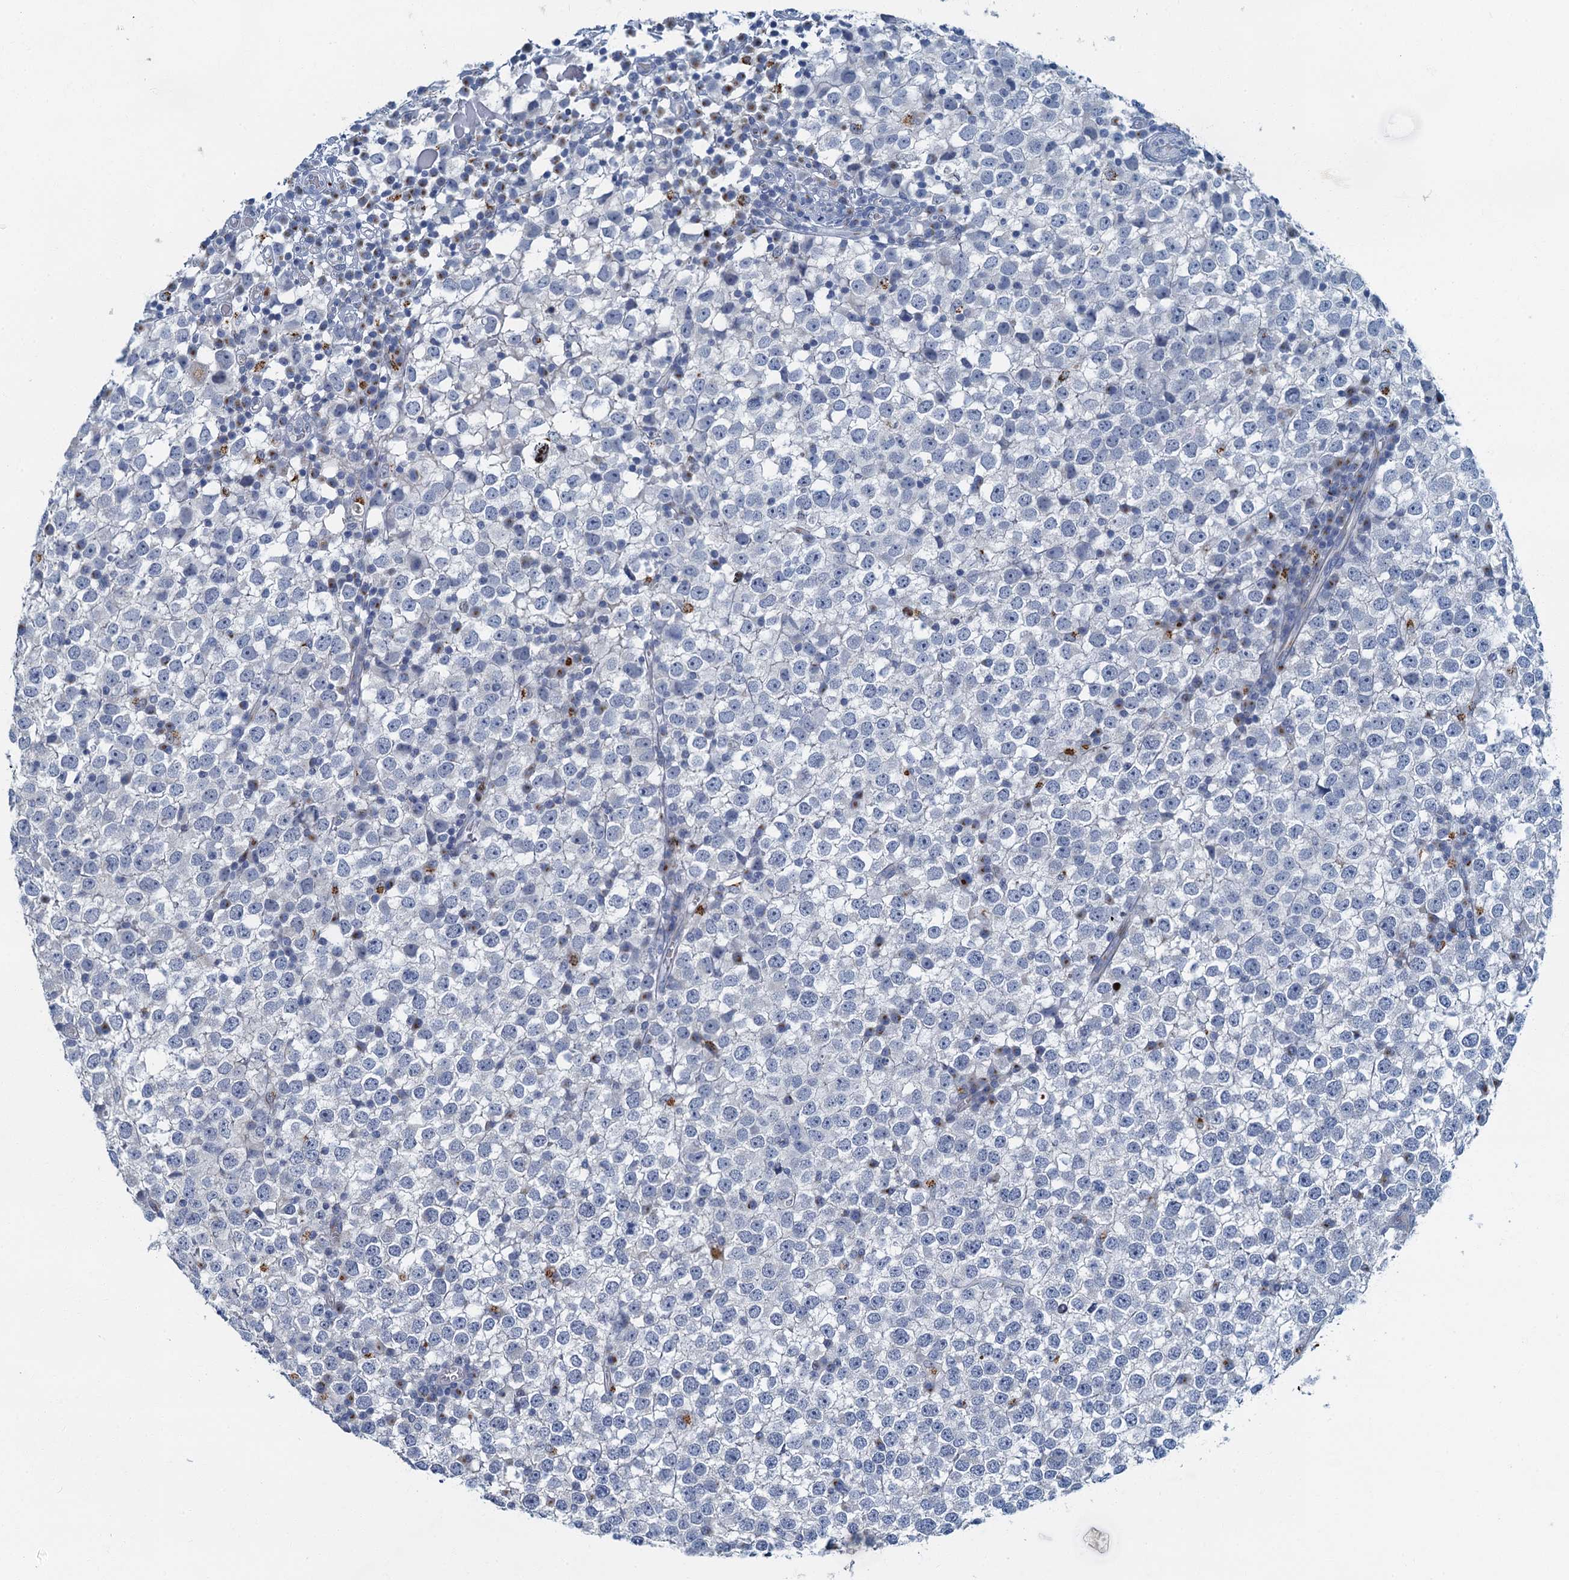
{"staining": {"intensity": "negative", "quantity": "none", "location": "none"}, "tissue": "testis cancer", "cell_type": "Tumor cells", "image_type": "cancer", "snomed": [{"axis": "morphology", "description": "Seminoma, NOS"}, {"axis": "topography", "description": "Testis"}], "caption": "Tumor cells are negative for protein expression in human seminoma (testis).", "gene": "LYPD3", "patient": {"sex": "male", "age": 65}}